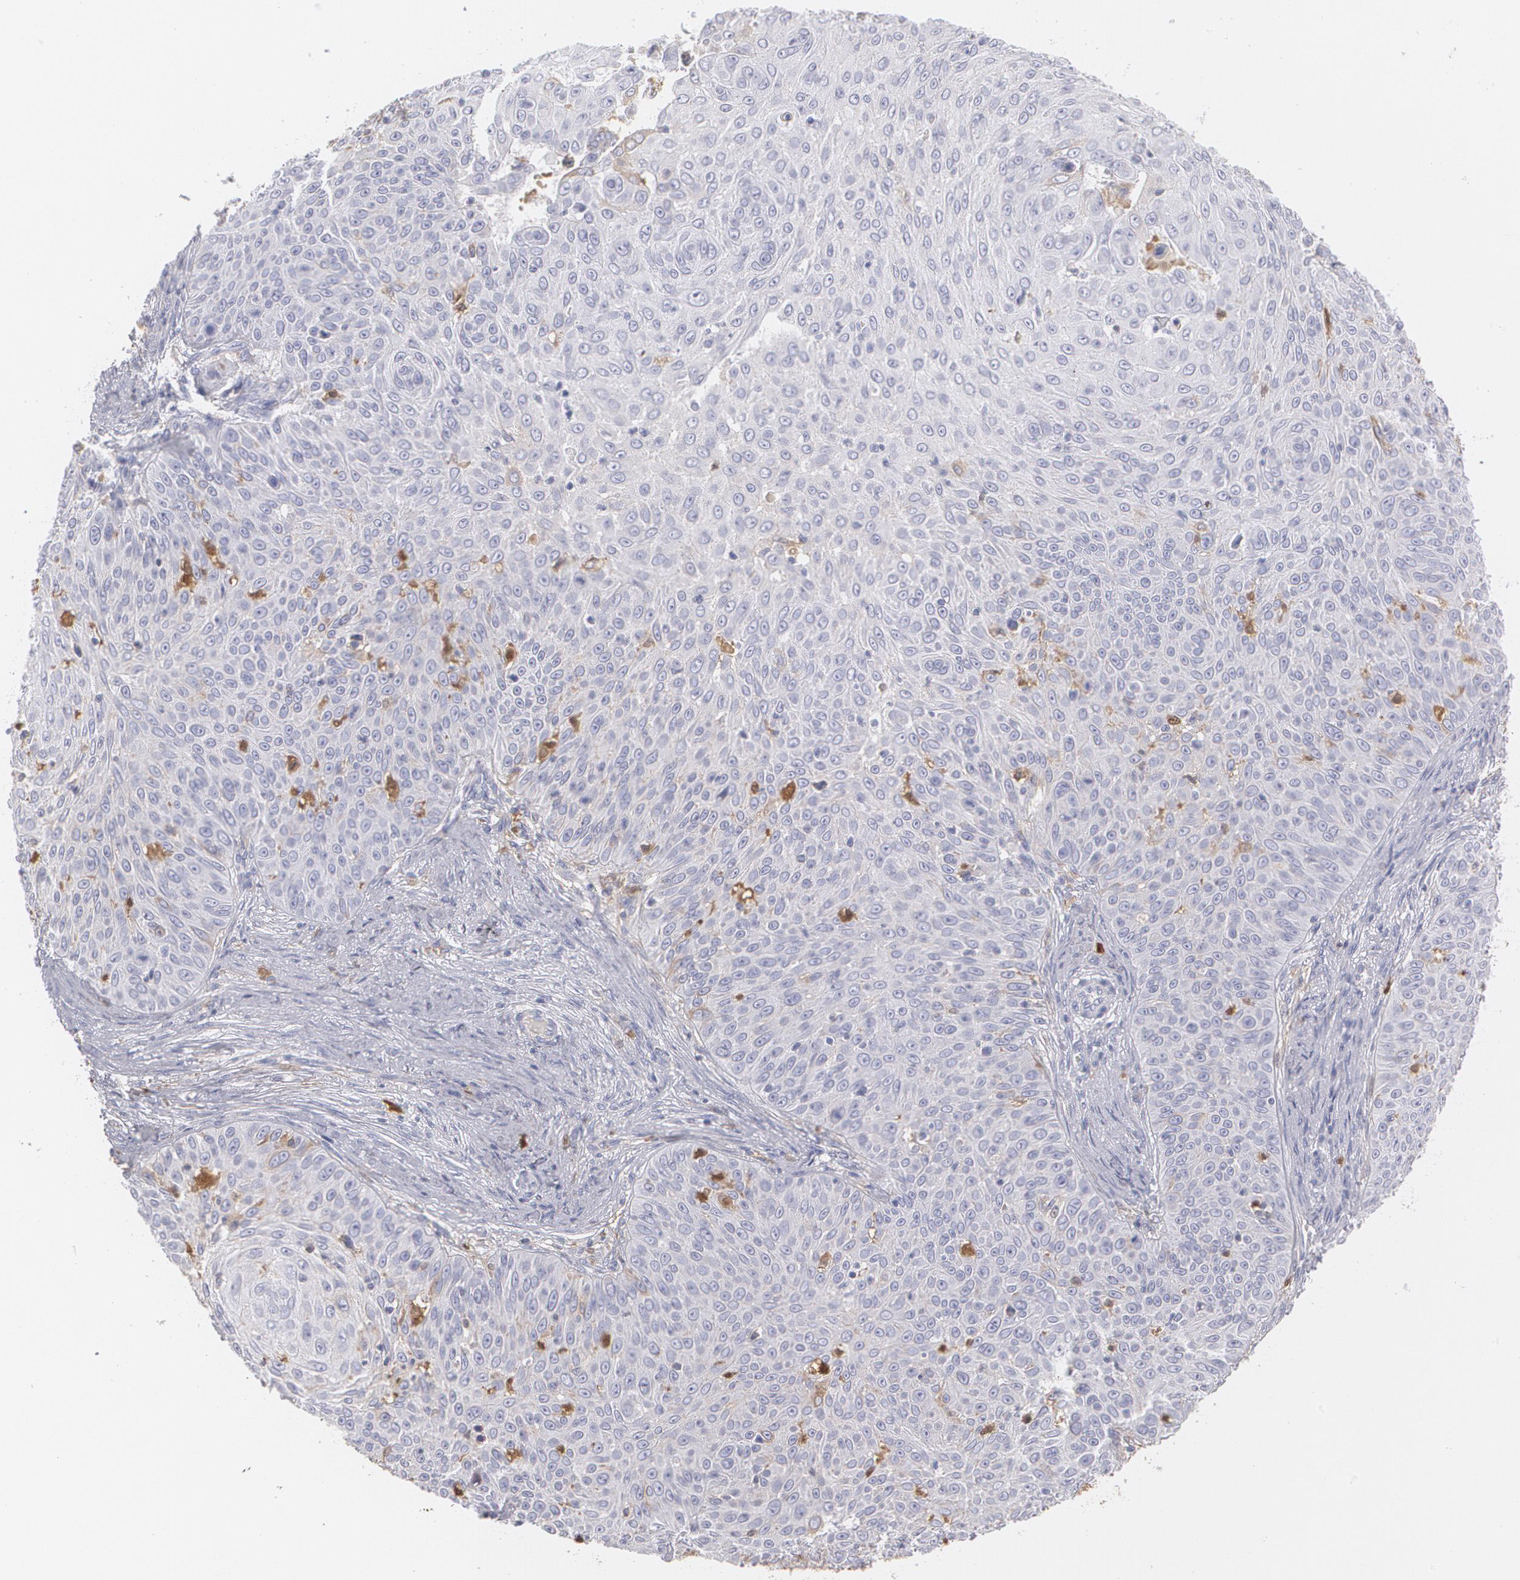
{"staining": {"intensity": "negative", "quantity": "none", "location": "none"}, "tissue": "skin cancer", "cell_type": "Tumor cells", "image_type": "cancer", "snomed": [{"axis": "morphology", "description": "Squamous cell carcinoma, NOS"}, {"axis": "topography", "description": "Skin"}], "caption": "Human squamous cell carcinoma (skin) stained for a protein using immunohistochemistry (IHC) demonstrates no expression in tumor cells.", "gene": "SERPINA1", "patient": {"sex": "male", "age": 82}}